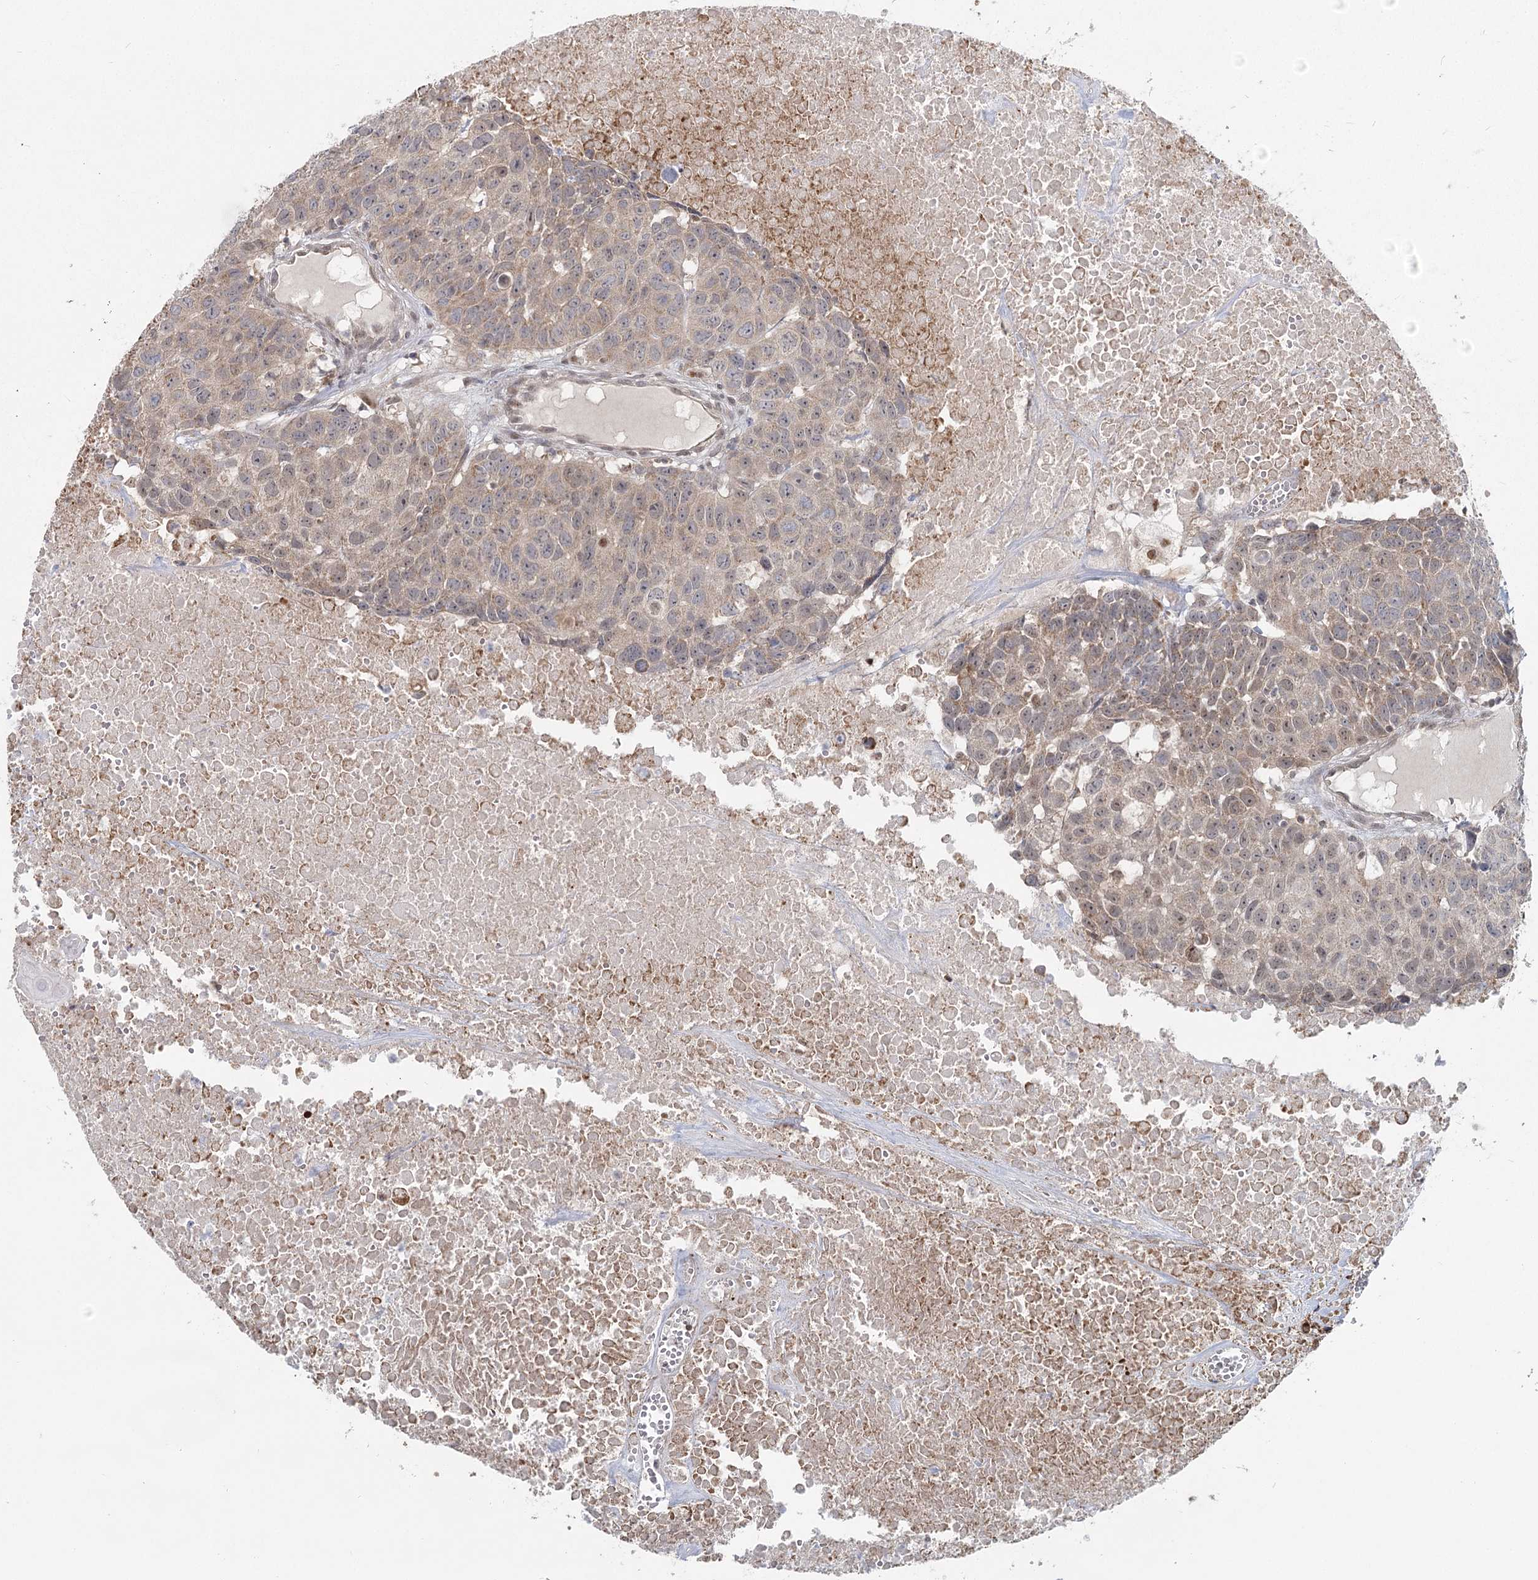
{"staining": {"intensity": "weak", "quantity": "25%-75%", "location": "cytoplasmic/membranous,nuclear"}, "tissue": "head and neck cancer", "cell_type": "Tumor cells", "image_type": "cancer", "snomed": [{"axis": "morphology", "description": "Squamous cell carcinoma, NOS"}, {"axis": "topography", "description": "Head-Neck"}], "caption": "Human squamous cell carcinoma (head and neck) stained with a brown dye demonstrates weak cytoplasmic/membranous and nuclear positive staining in about 25%-75% of tumor cells.", "gene": "THNSL1", "patient": {"sex": "male", "age": 66}}